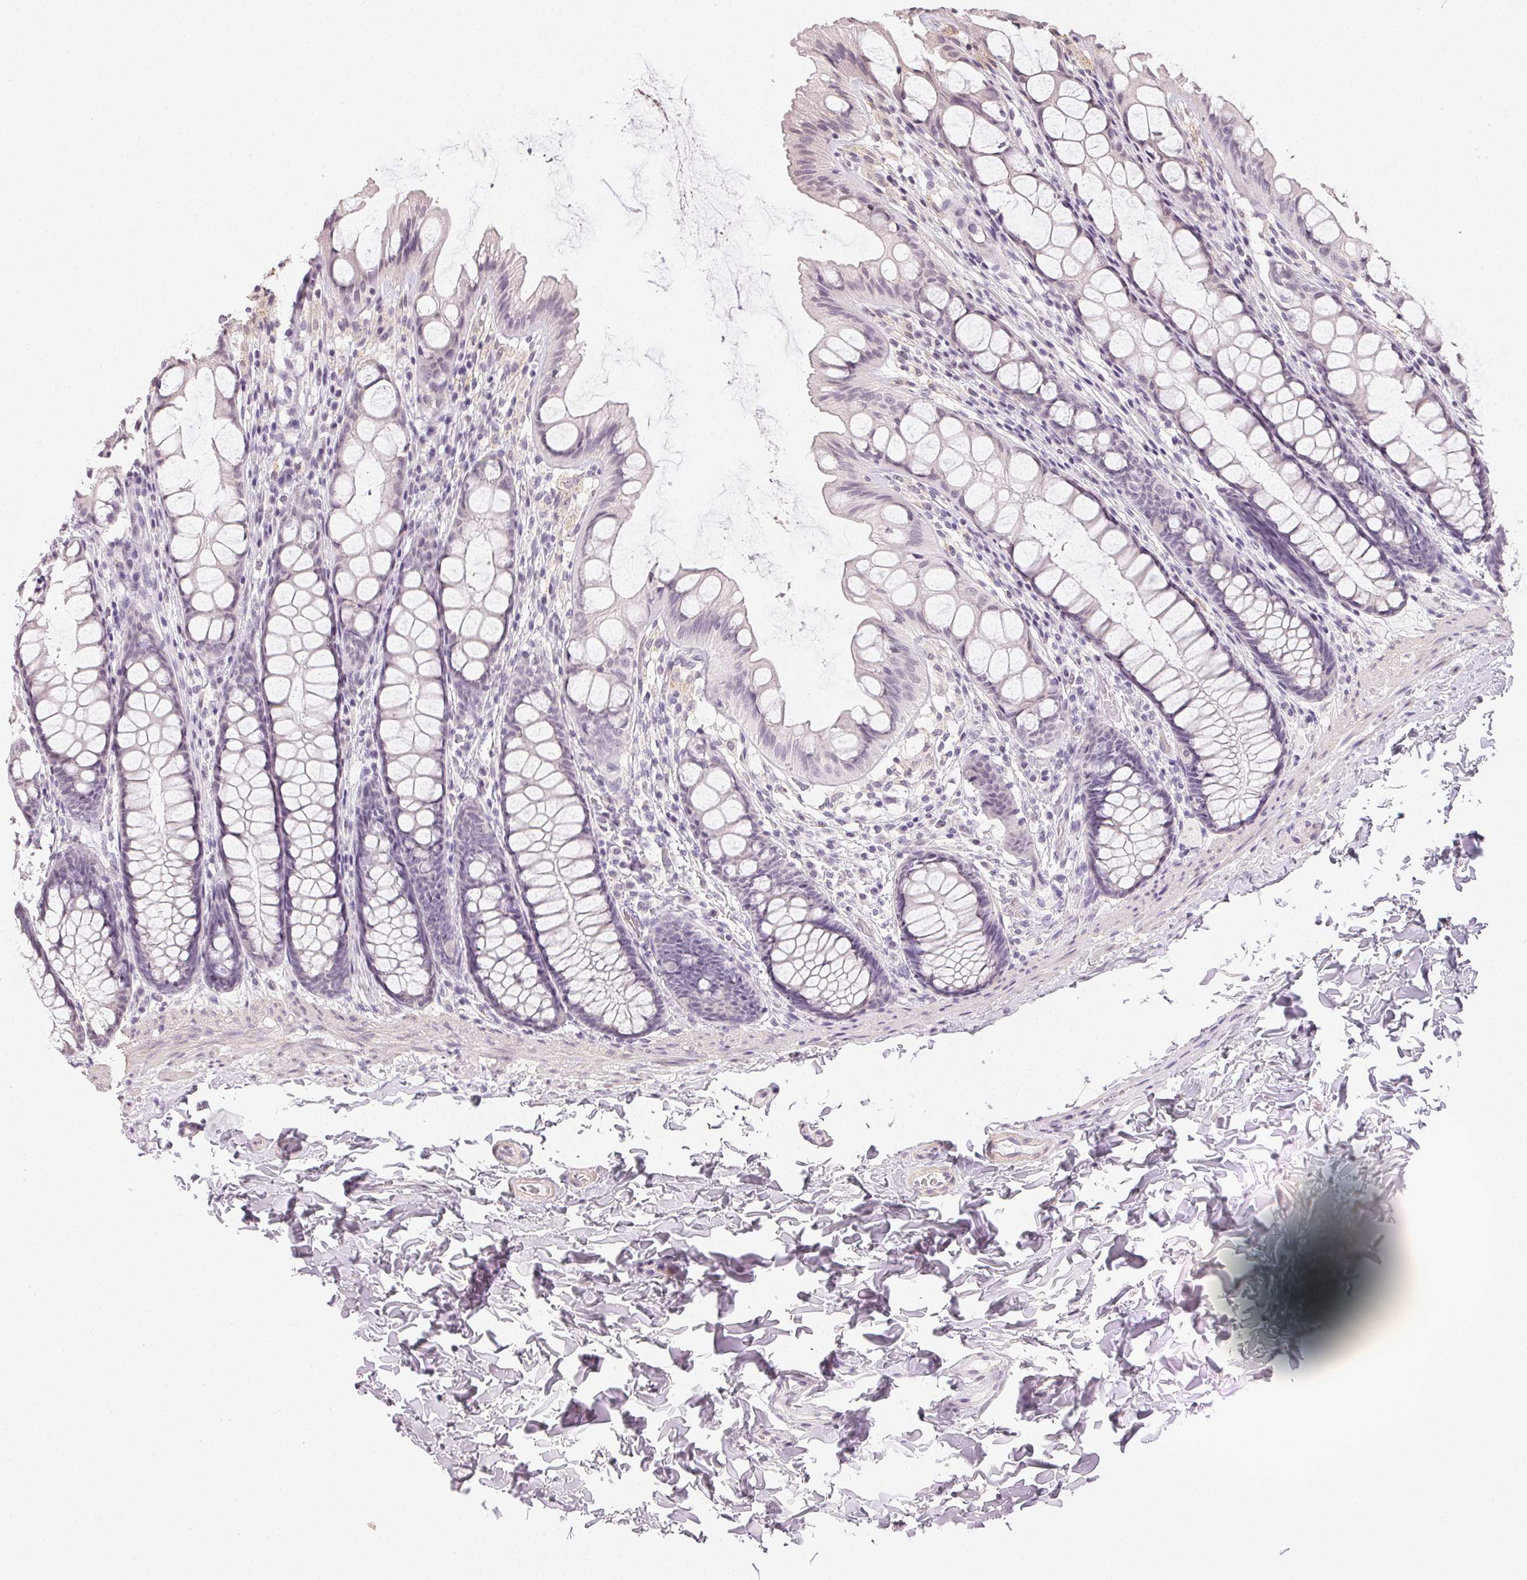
{"staining": {"intensity": "weak", "quantity": "25%-75%", "location": "cytoplasmic/membranous"}, "tissue": "colon", "cell_type": "Endothelial cells", "image_type": "normal", "snomed": [{"axis": "morphology", "description": "Normal tissue, NOS"}, {"axis": "topography", "description": "Colon"}], "caption": "This is a micrograph of immunohistochemistry (IHC) staining of normal colon, which shows weak expression in the cytoplasmic/membranous of endothelial cells.", "gene": "TMEM174", "patient": {"sex": "male", "age": 47}}